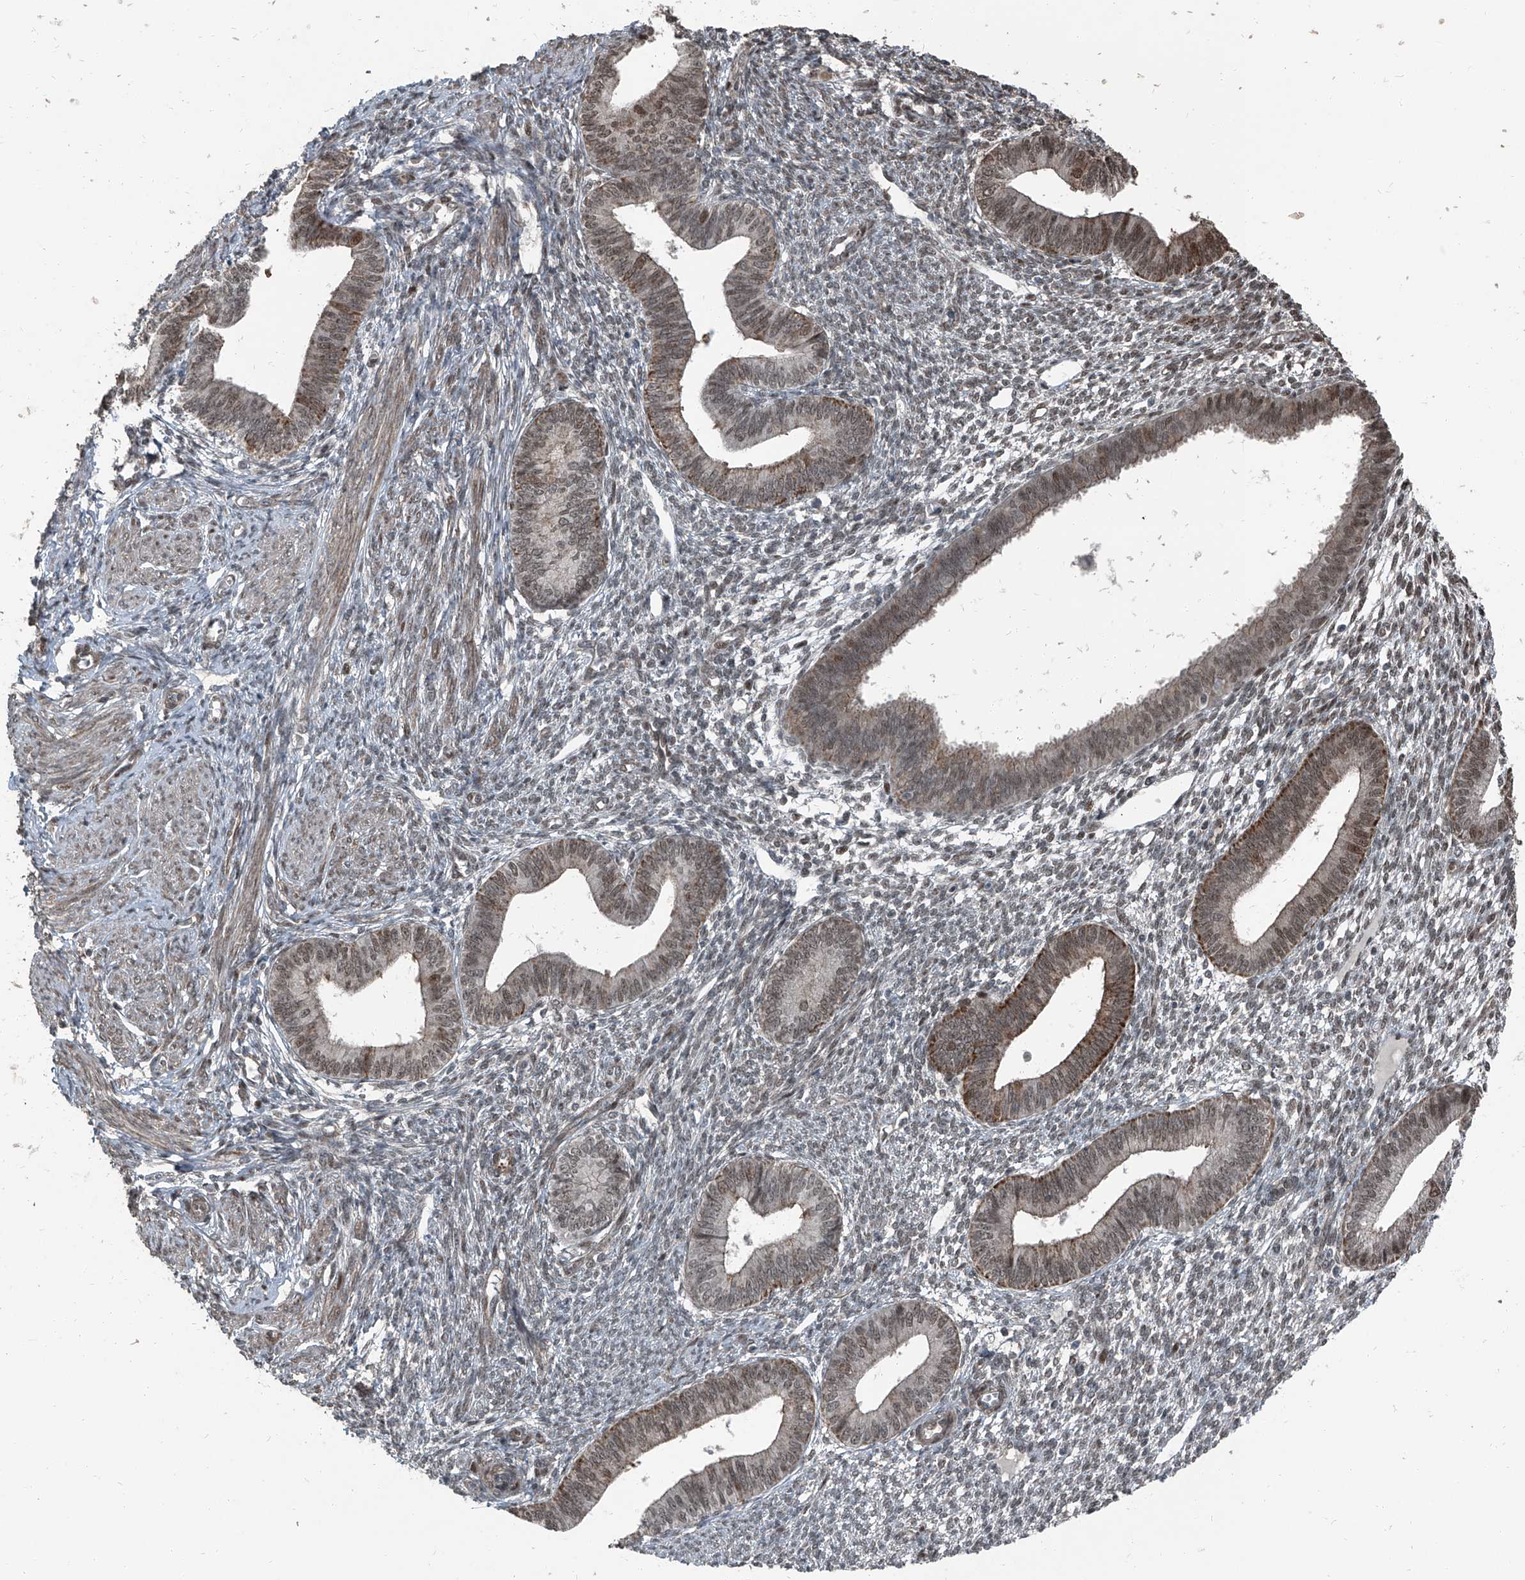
{"staining": {"intensity": "weak", "quantity": "<25%", "location": "nuclear"}, "tissue": "endometrium", "cell_type": "Cells in endometrial stroma", "image_type": "normal", "snomed": [{"axis": "morphology", "description": "Normal tissue, NOS"}, {"axis": "topography", "description": "Endometrium"}], "caption": "Immunohistochemistry of unremarkable human endometrium demonstrates no expression in cells in endometrial stroma.", "gene": "ZNF570", "patient": {"sex": "female", "age": 46}}